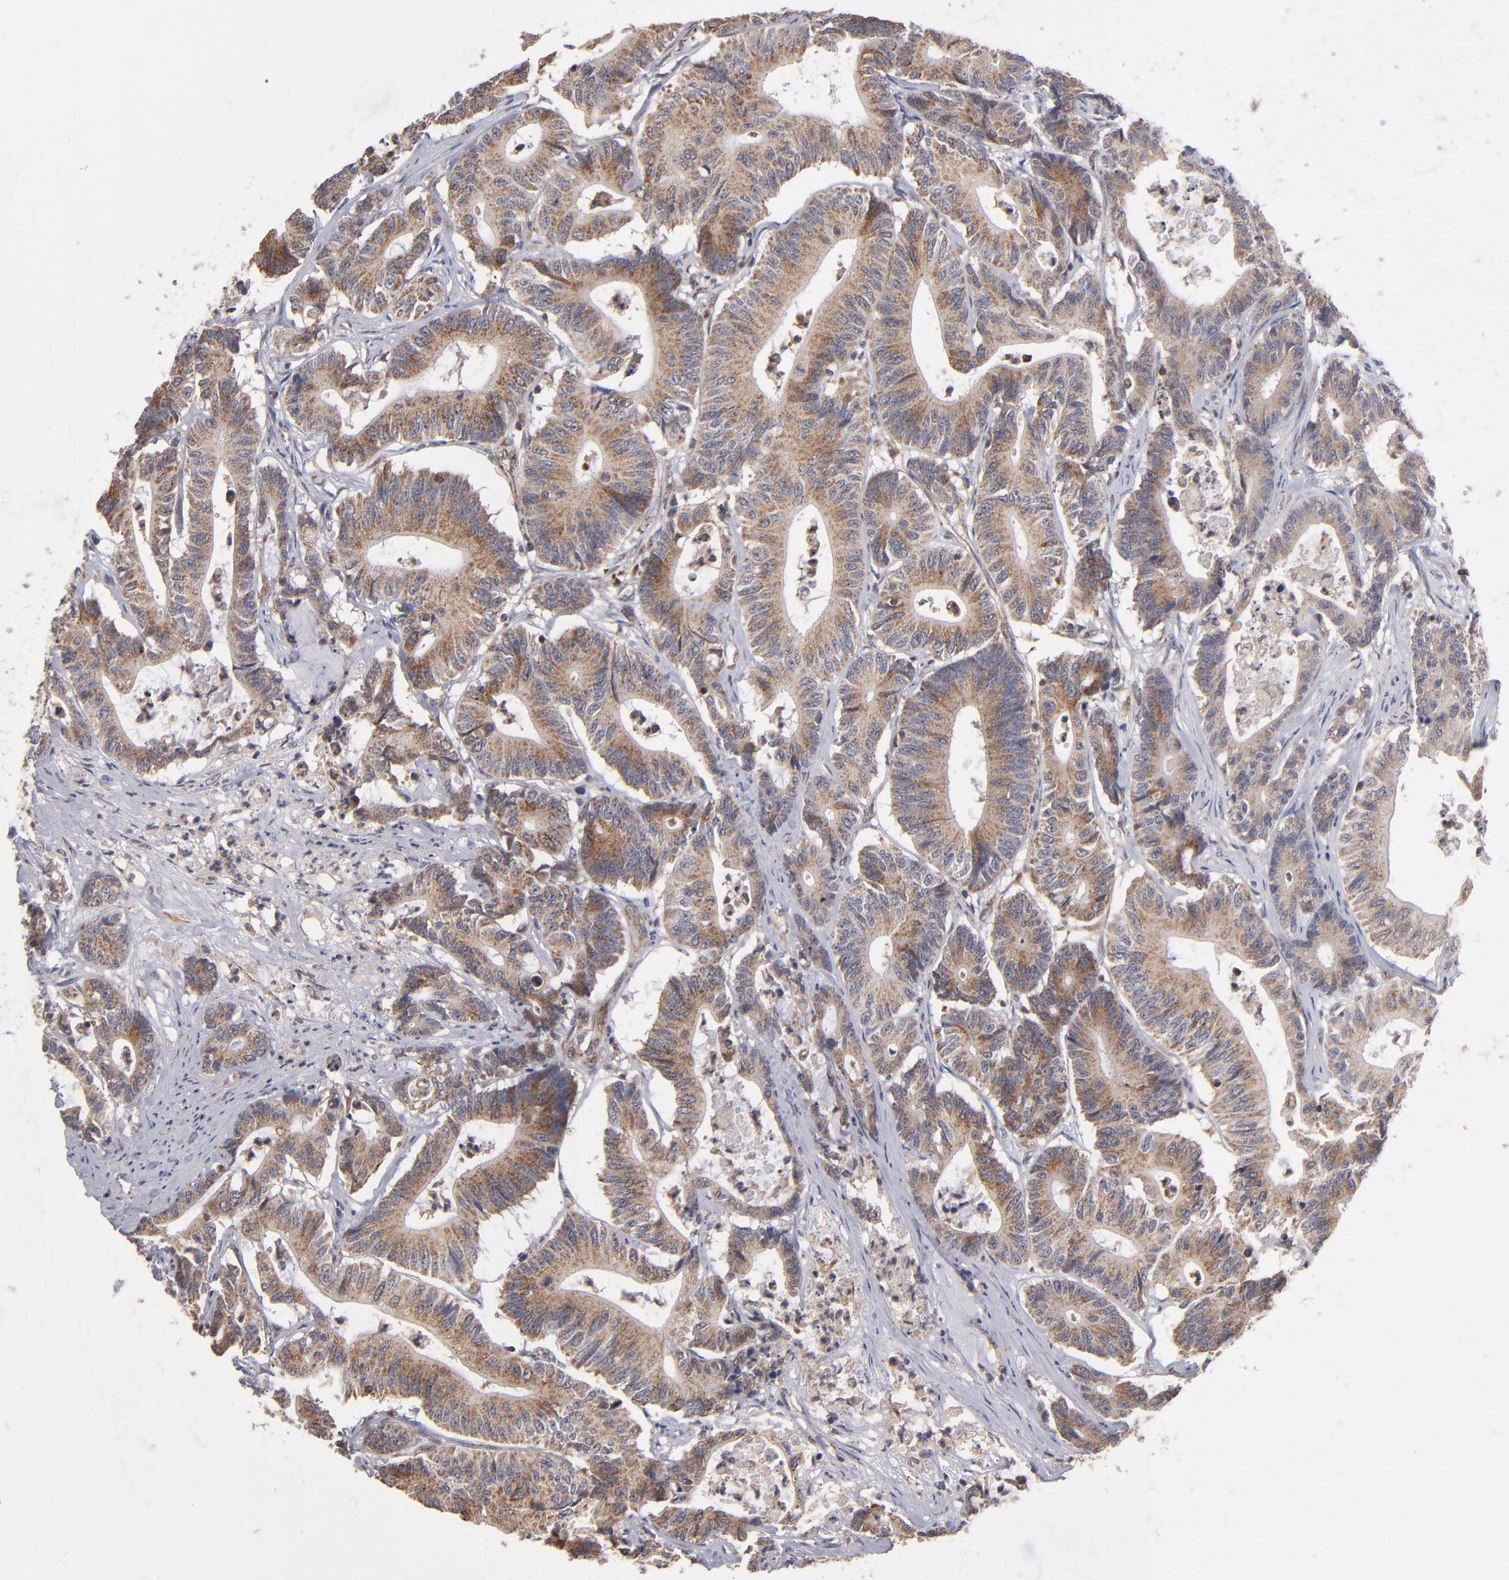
{"staining": {"intensity": "moderate", "quantity": ">75%", "location": "cytoplasmic/membranous"}, "tissue": "colorectal cancer", "cell_type": "Tumor cells", "image_type": "cancer", "snomed": [{"axis": "morphology", "description": "Adenocarcinoma, NOS"}, {"axis": "topography", "description": "Colon"}], "caption": "Immunohistochemical staining of human colorectal cancer (adenocarcinoma) exhibits medium levels of moderate cytoplasmic/membranous protein staining in approximately >75% of tumor cells. (Brightfield microscopy of DAB IHC at high magnification).", "gene": "MIPOL1", "patient": {"sex": "female", "age": 84}}